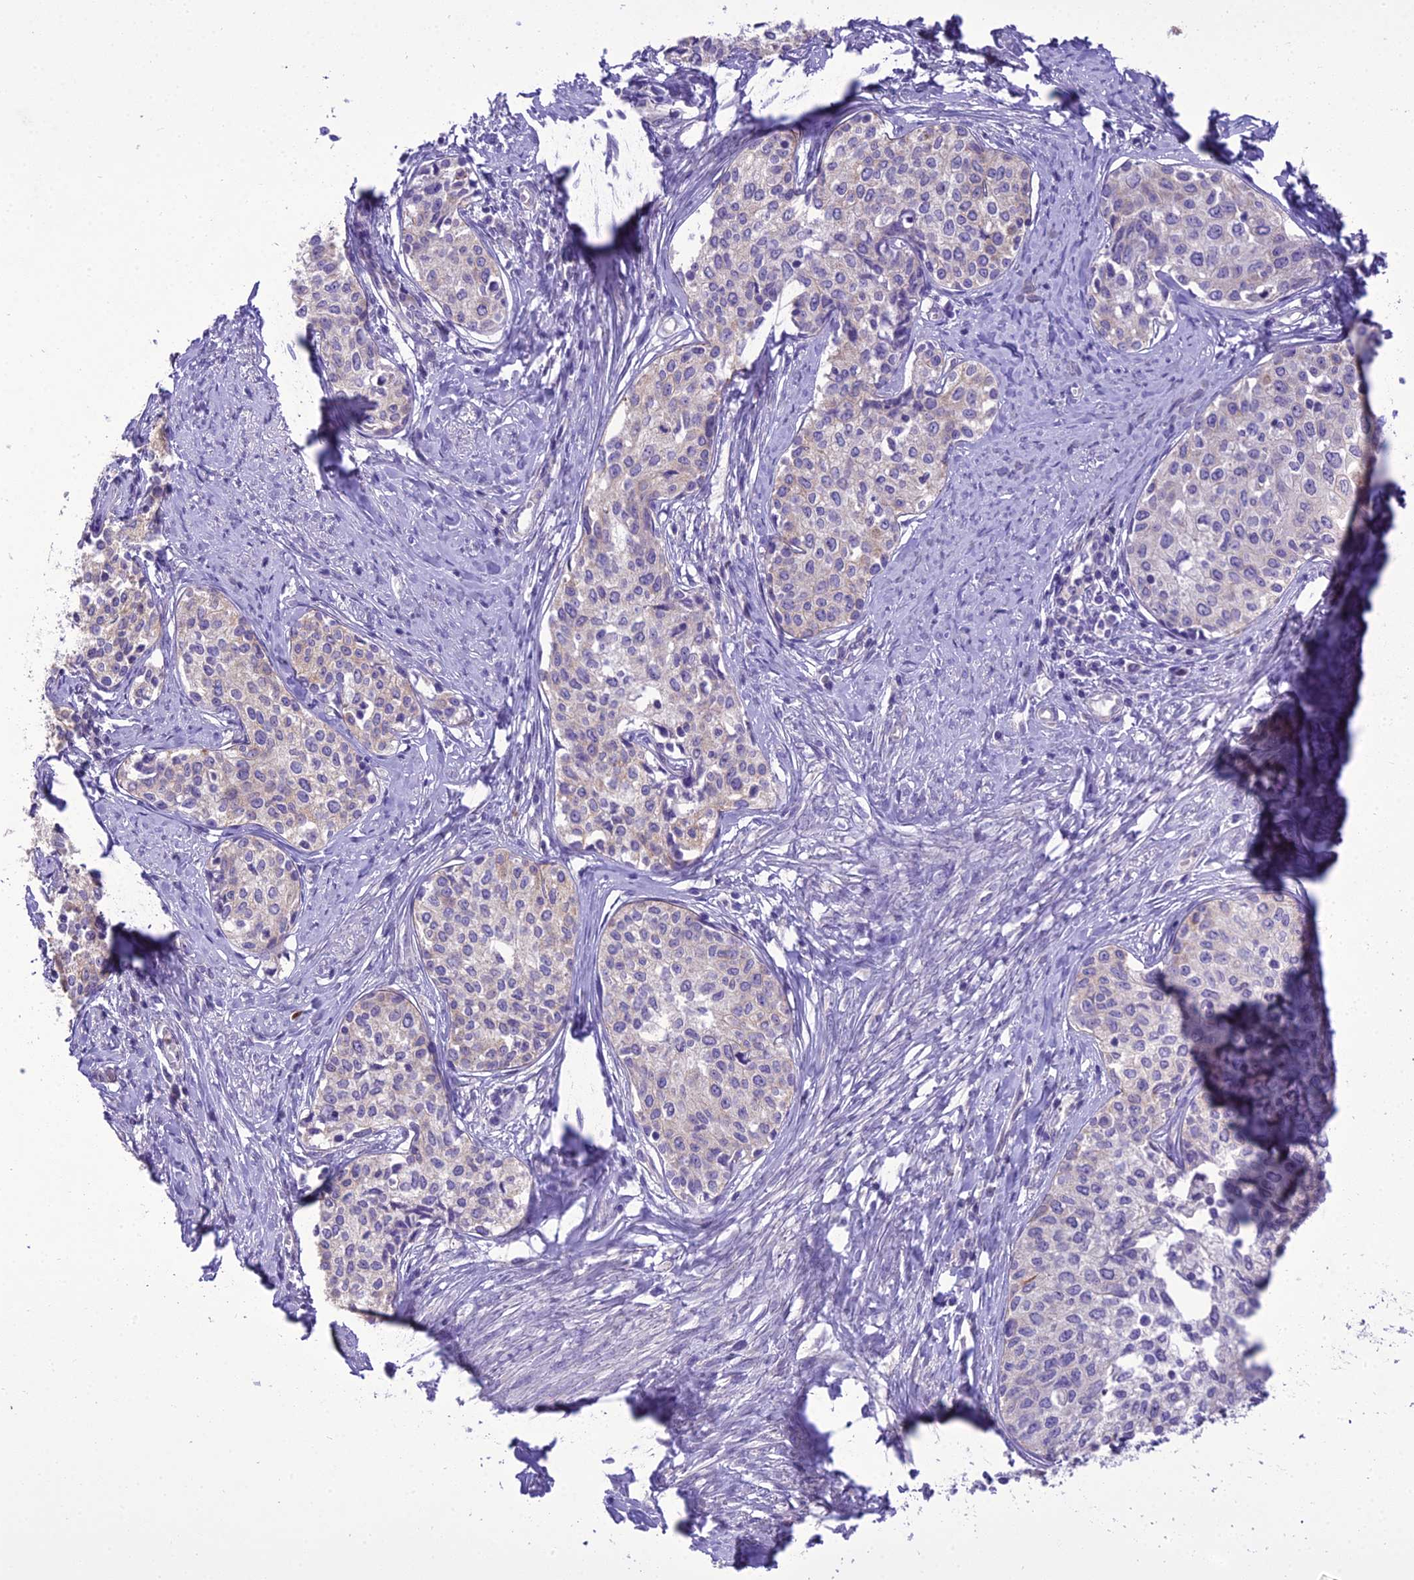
{"staining": {"intensity": "weak", "quantity": "<25%", "location": "cytoplasmic/membranous"}, "tissue": "cervical cancer", "cell_type": "Tumor cells", "image_type": "cancer", "snomed": [{"axis": "morphology", "description": "Squamous cell carcinoma, NOS"}, {"axis": "morphology", "description": "Adenocarcinoma, NOS"}, {"axis": "topography", "description": "Cervix"}], "caption": "Immunohistochemistry of human cervical cancer displays no positivity in tumor cells.", "gene": "SCRT1", "patient": {"sex": "female", "age": 52}}